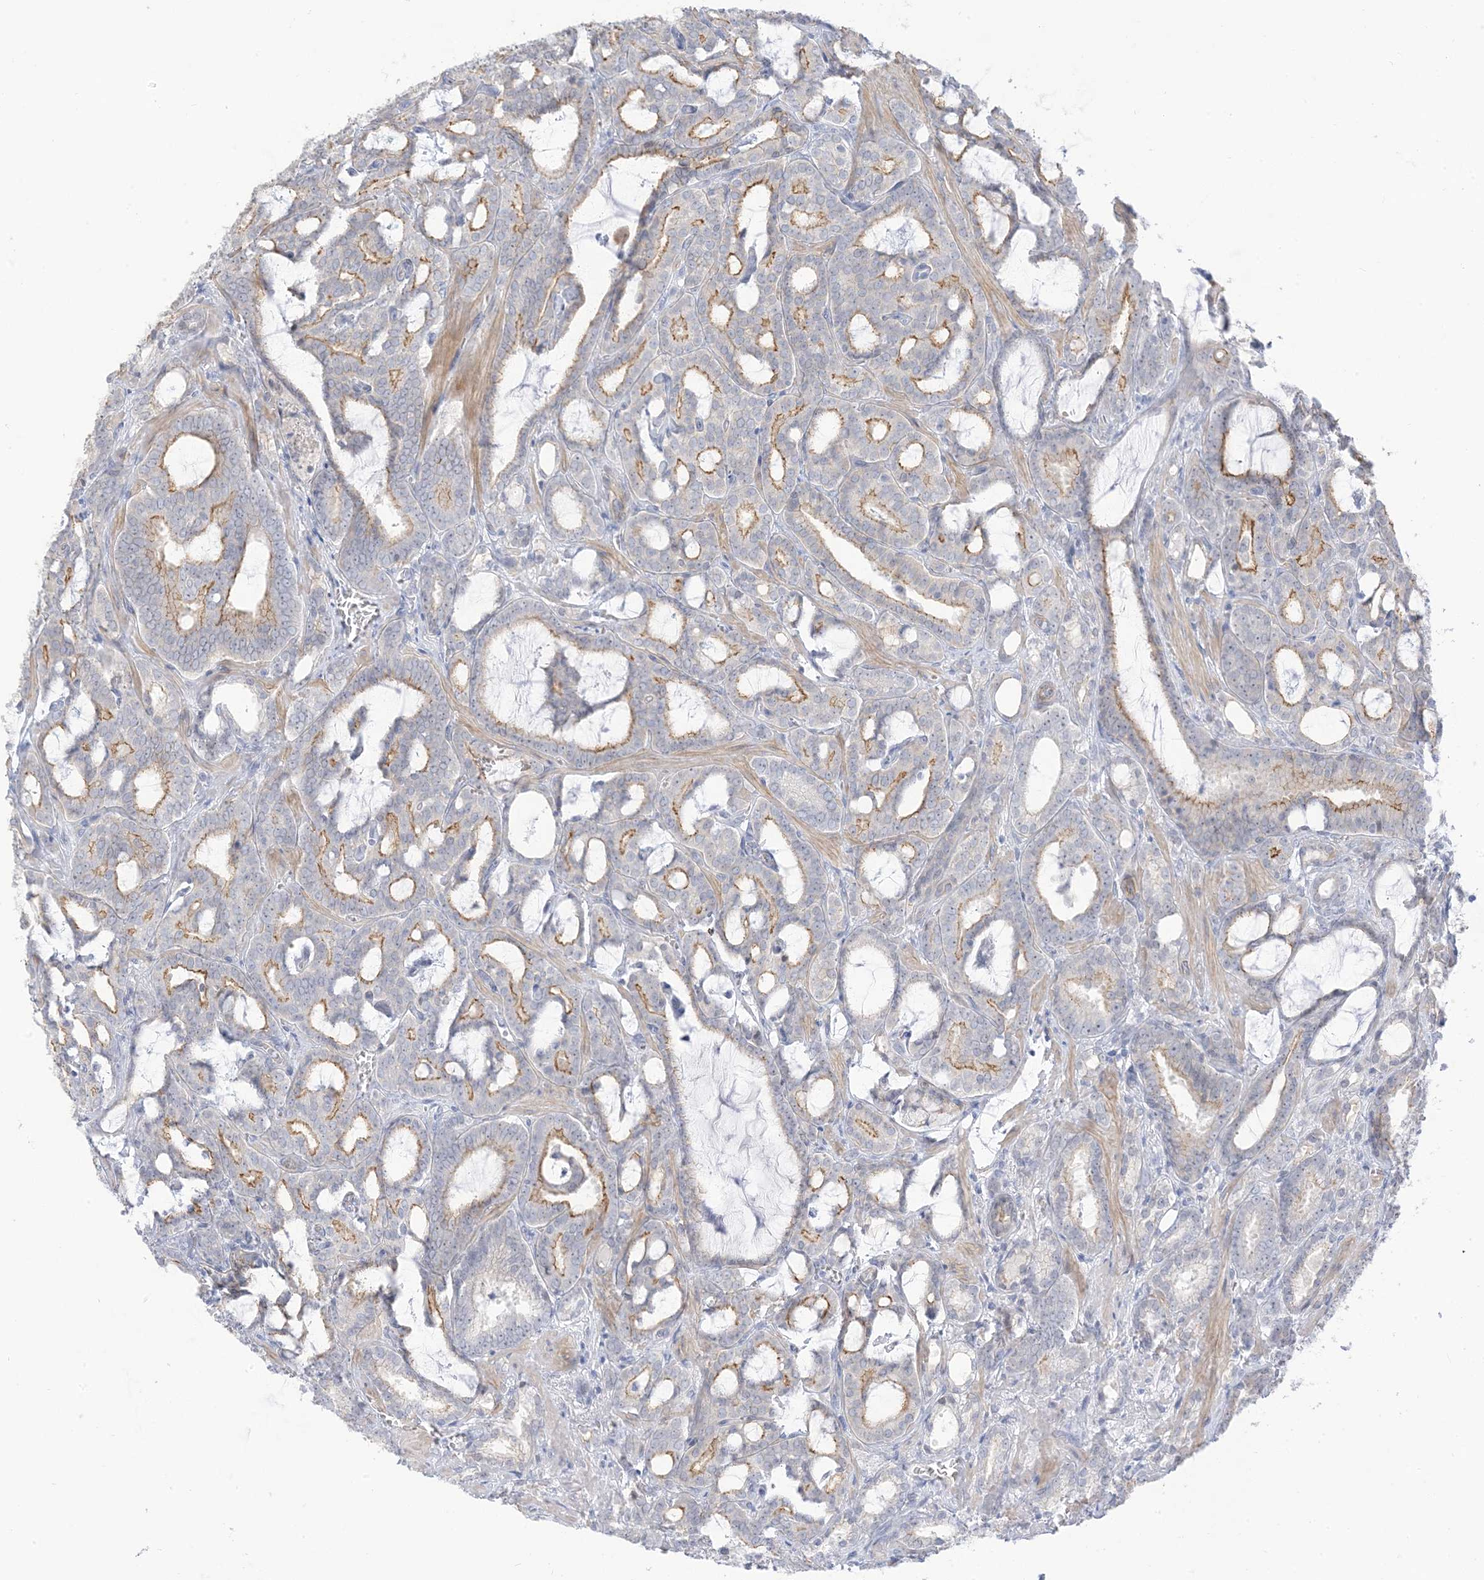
{"staining": {"intensity": "moderate", "quantity": "25%-75%", "location": "cytoplasmic/membranous"}, "tissue": "prostate cancer", "cell_type": "Tumor cells", "image_type": "cancer", "snomed": [{"axis": "morphology", "description": "Adenocarcinoma, High grade"}, {"axis": "topography", "description": "Prostate and seminal vesicle, NOS"}], "caption": "Human prostate cancer stained for a protein (brown) reveals moderate cytoplasmic/membranous positive positivity in about 25%-75% of tumor cells.", "gene": "IL36B", "patient": {"sex": "male", "age": 67}}